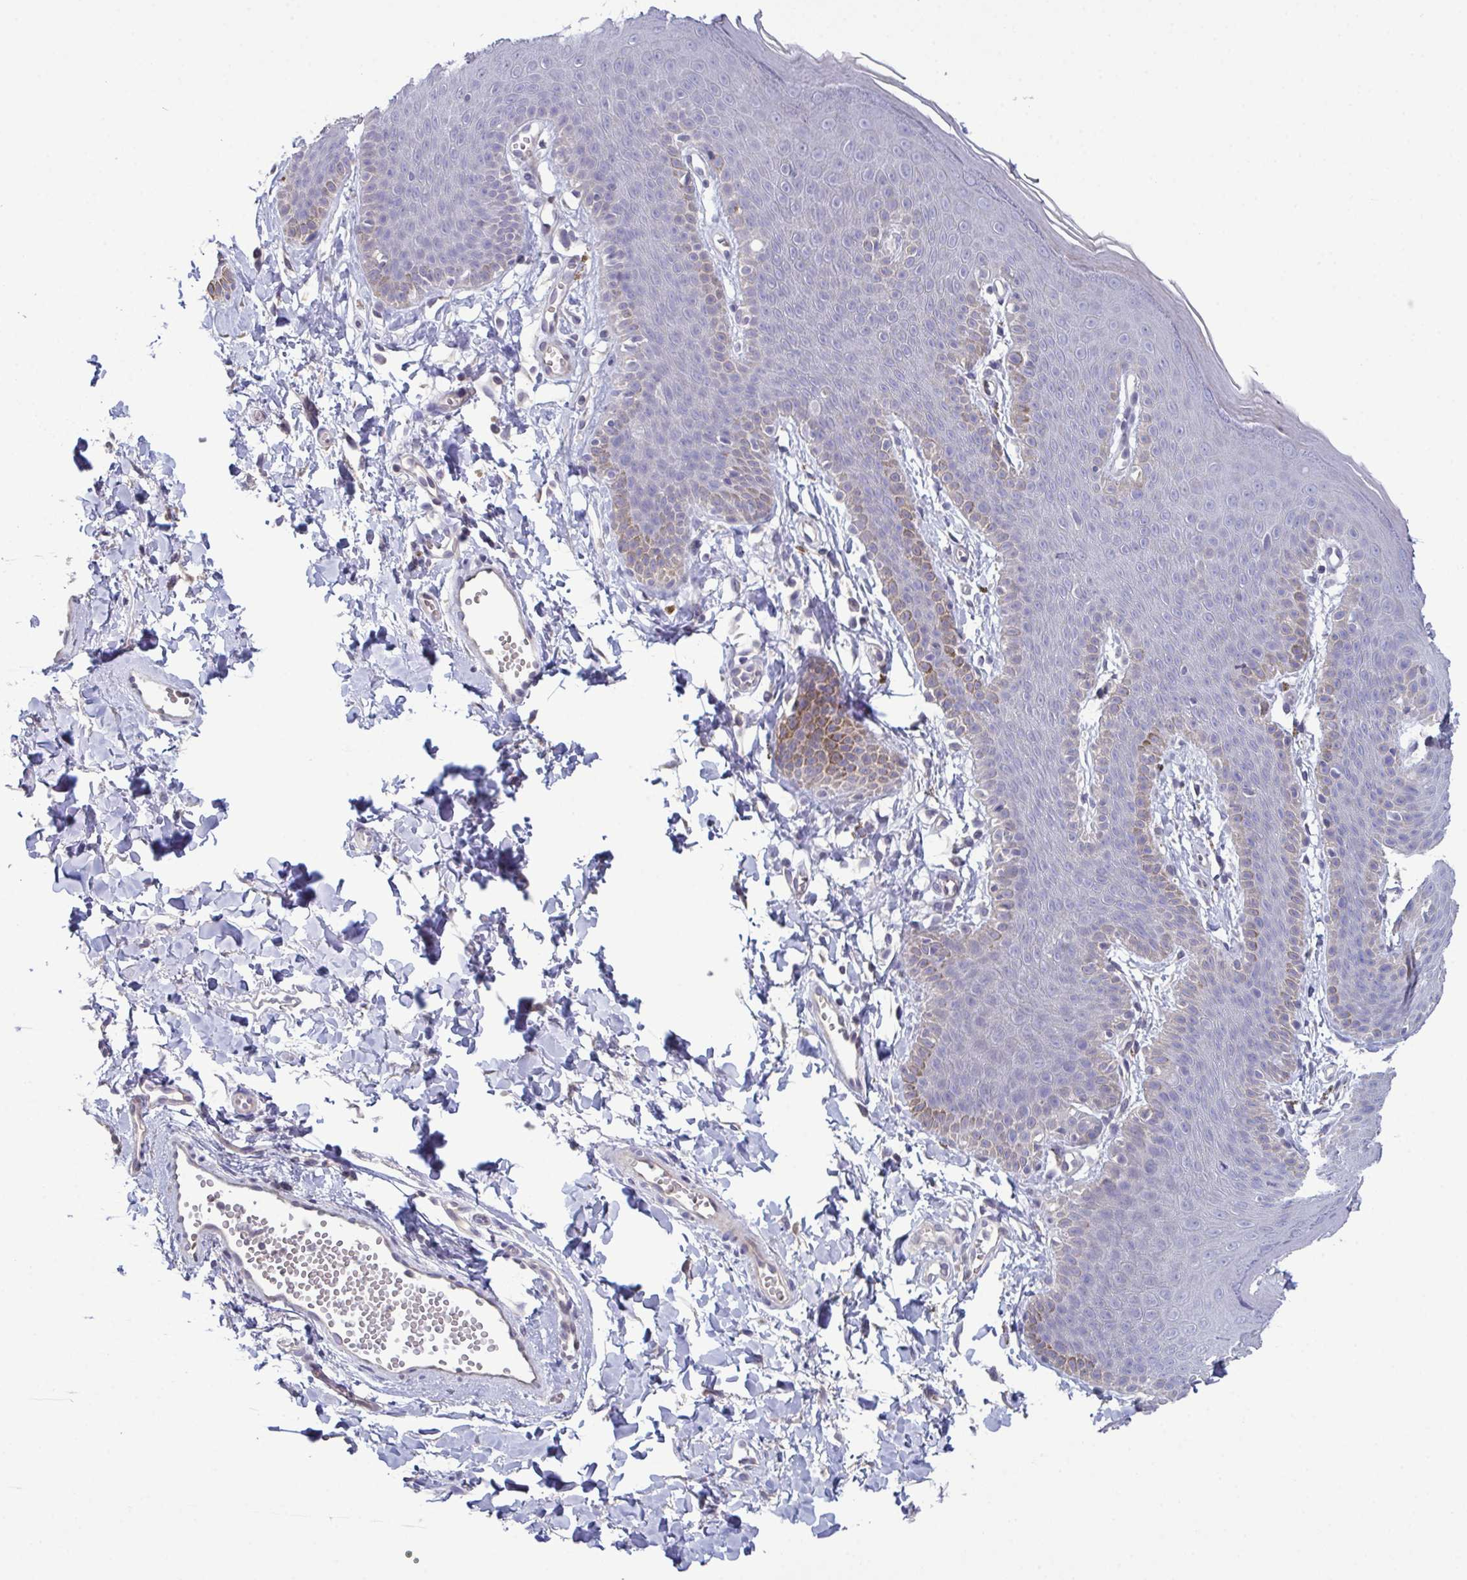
{"staining": {"intensity": "negative", "quantity": "none", "location": "none"}, "tissue": "skin", "cell_type": "Epidermal cells", "image_type": "normal", "snomed": [{"axis": "morphology", "description": "Normal tissue, NOS"}, {"axis": "topography", "description": "Anal"}], "caption": "Epidermal cells show no significant expression in benign skin.", "gene": "GLDC", "patient": {"sex": "male", "age": 53}}